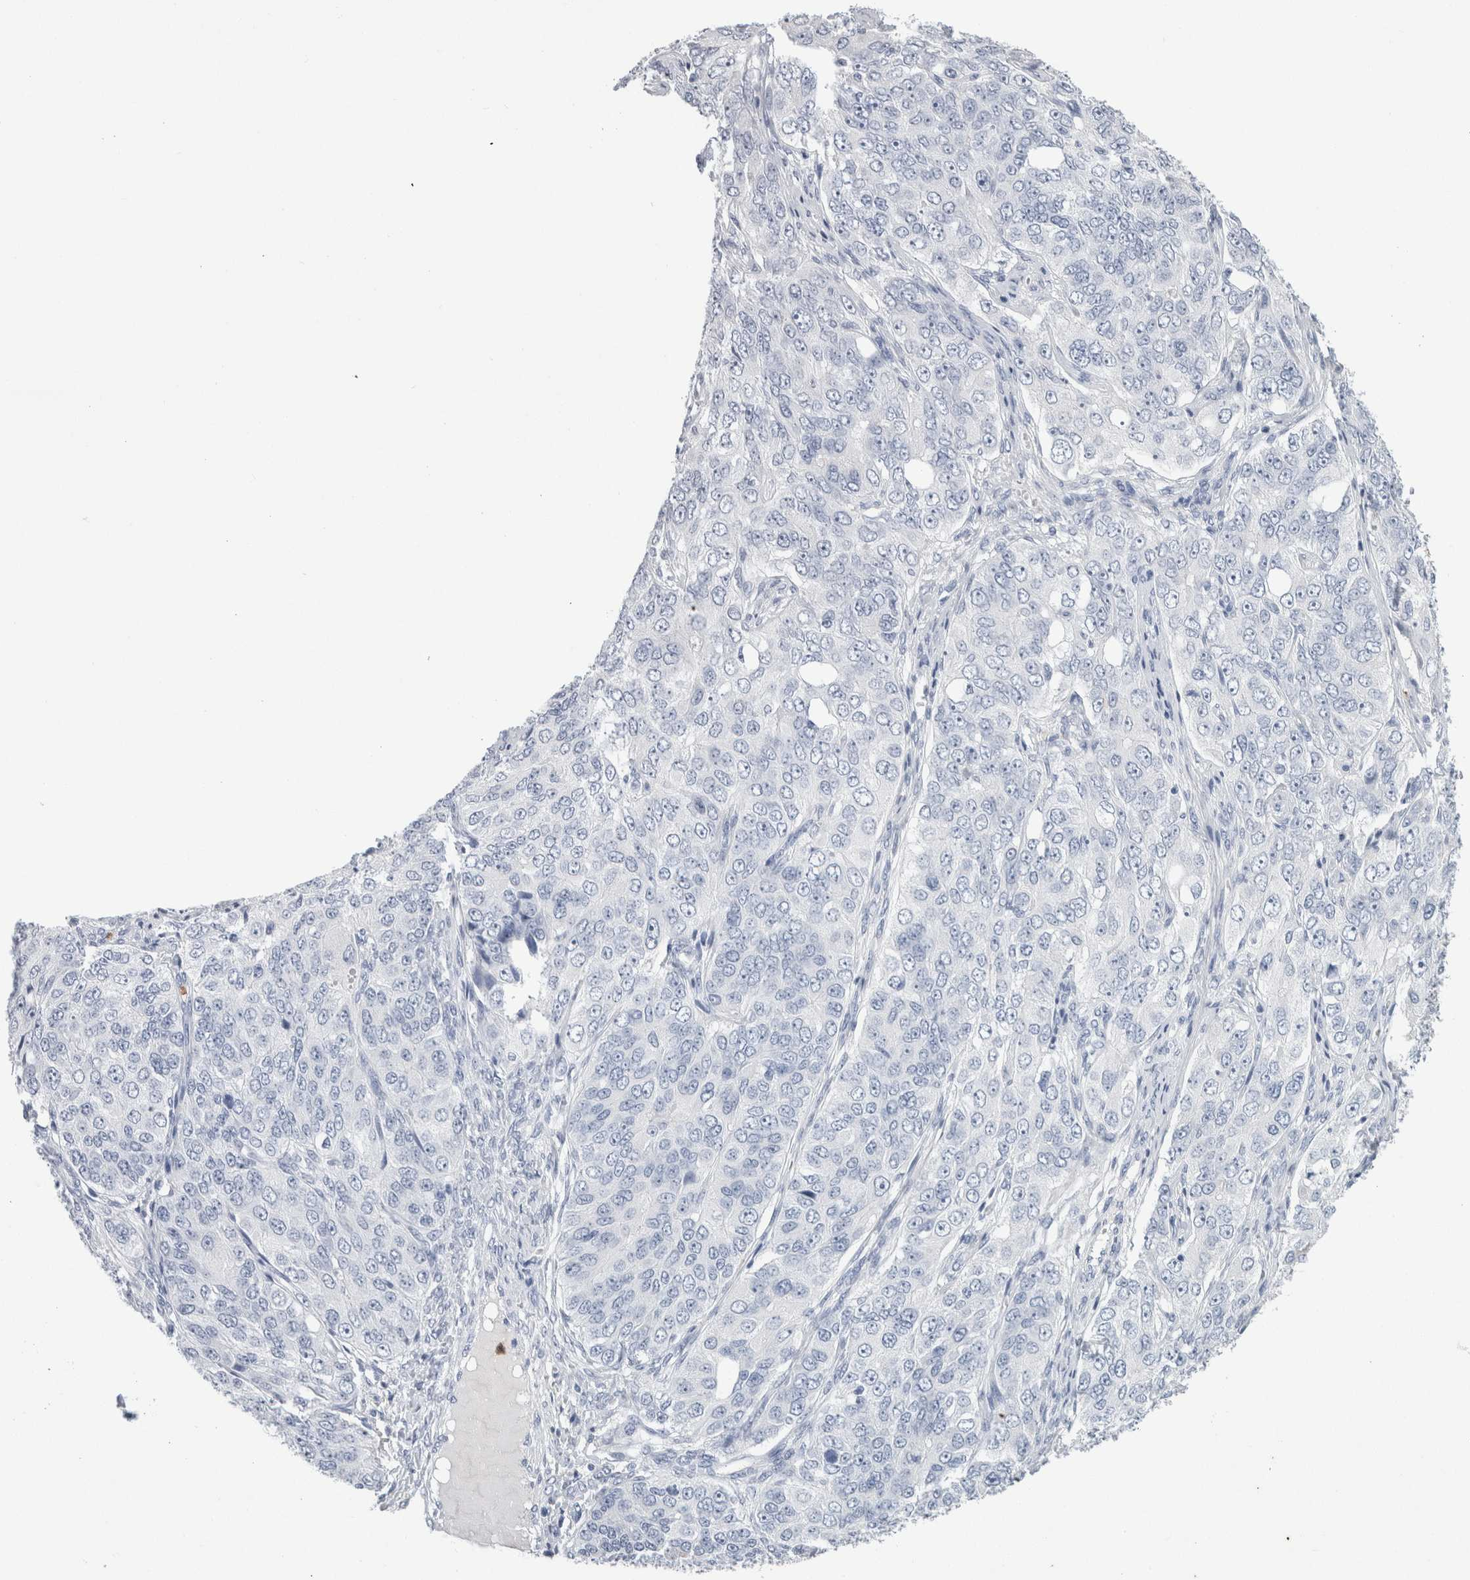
{"staining": {"intensity": "negative", "quantity": "none", "location": "none"}, "tissue": "ovarian cancer", "cell_type": "Tumor cells", "image_type": "cancer", "snomed": [{"axis": "morphology", "description": "Carcinoma, endometroid"}, {"axis": "topography", "description": "Ovary"}], "caption": "The IHC micrograph has no significant positivity in tumor cells of ovarian cancer (endometroid carcinoma) tissue.", "gene": "S100A12", "patient": {"sex": "female", "age": 51}}